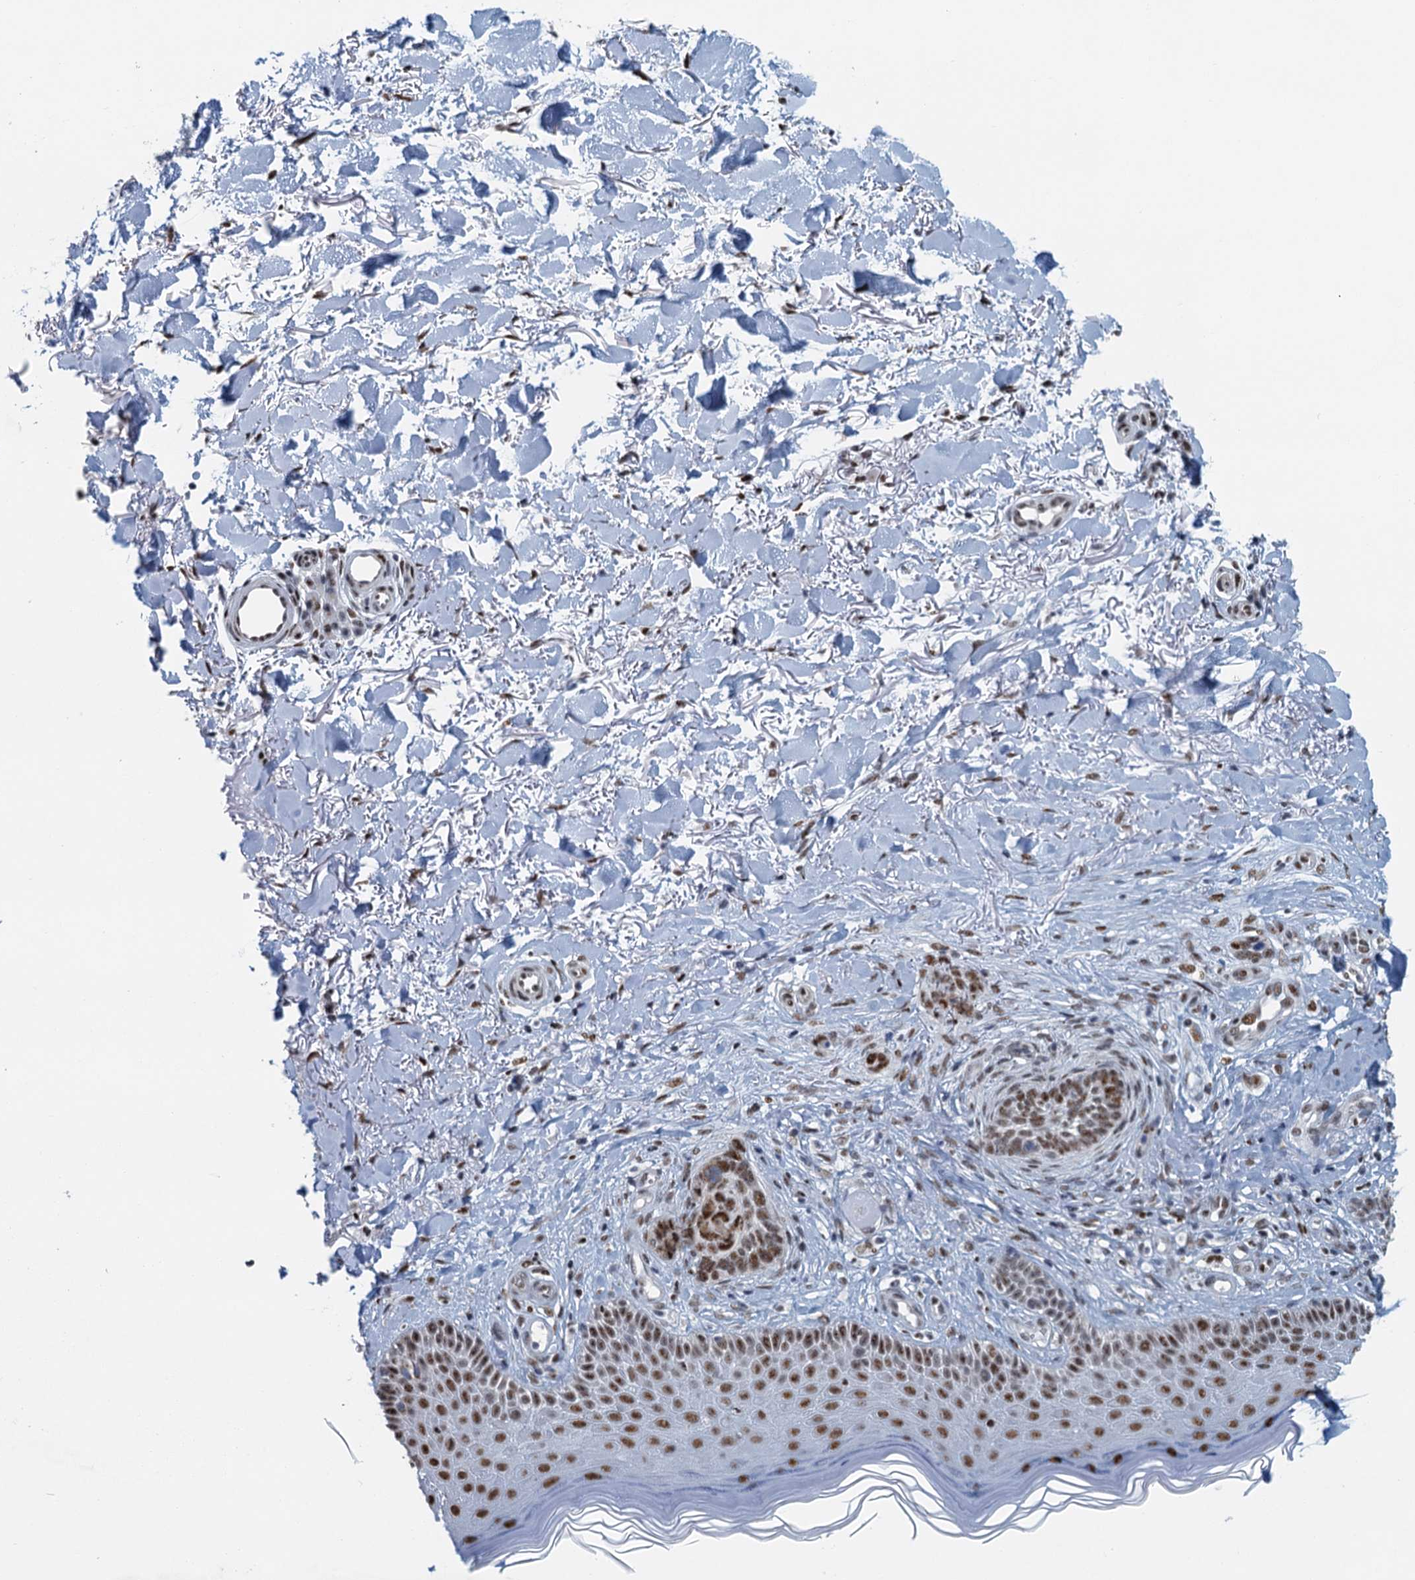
{"staining": {"intensity": "moderate", "quantity": ">75%", "location": "nuclear"}, "tissue": "skin cancer", "cell_type": "Tumor cells", "image_type": "cancer", "snomed": [{"axis": "morphology", "description": "Normal tissue, NOS"}, {"axis": "morphology", "description": "Basal cell carcinoma"}, {"axis": "topography", "description": "Skin"}], "caption": "Brown immunohistochemical staining in skin basal cell carcinoma shows moderate nuclear staining in approximately >75% of tumor cells. Immunohistochemistry stains the protein of interest in brown and the nuclei are stained blue.", "gene": "TTLL9", "patient": {"sex": "female", "age": 67}}